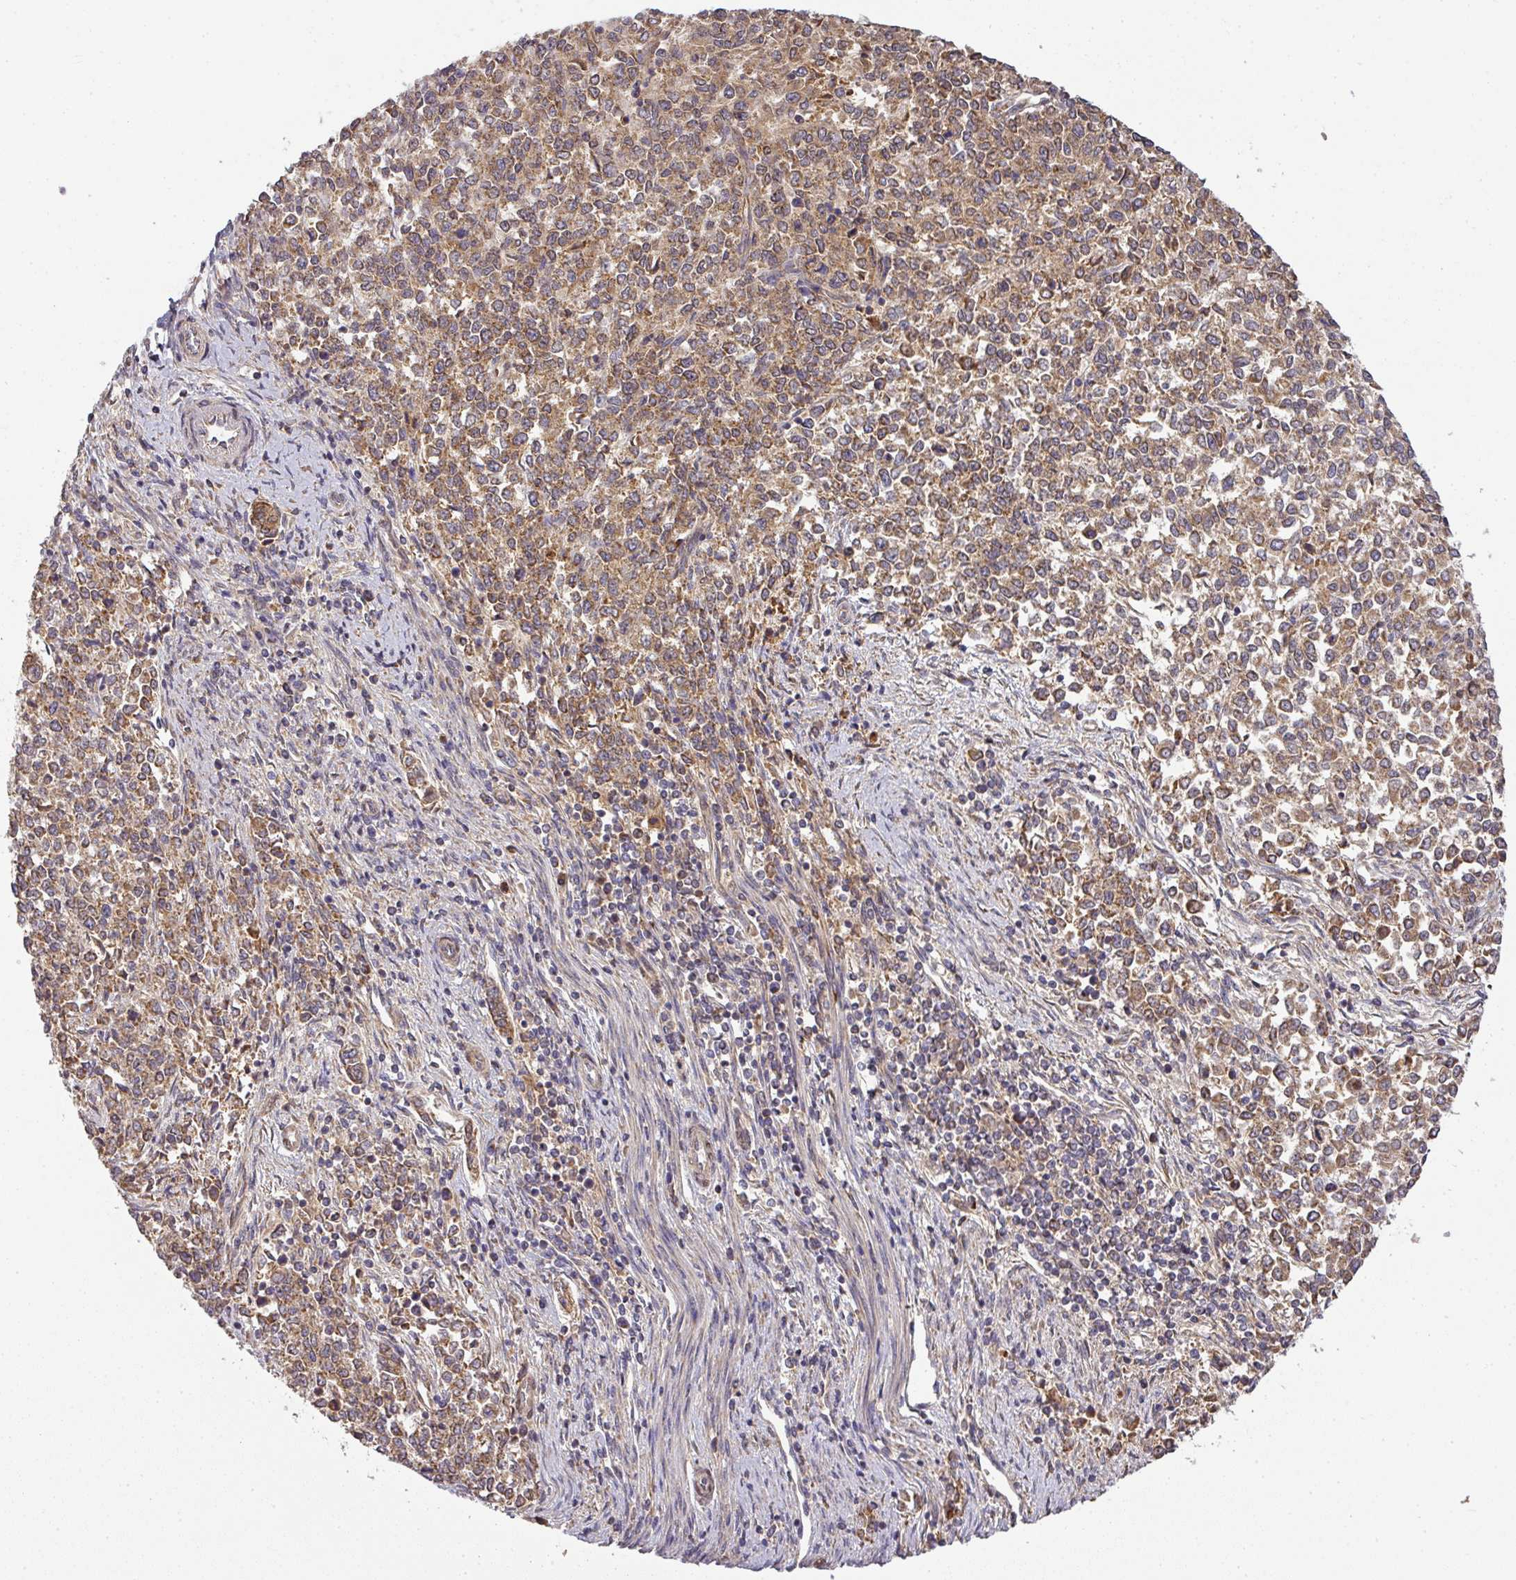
{"staining": {"intensity": "moderate", "quantity": ">75%", "location": "cytoplasmic/membranous"}, "tissue": "endometrial cancer", "cell_type": "Tumor cells", "image_type": "cancer", "snomed": [{"axis": "morphology", "description": "Adenocarcinoma, NOS"}, {"axis": "topography", "description": "Endometrium"}], "caption": "Protein positivity by immunohistochemistry demonstrates moderate cytoplasmic/membranous positivity in approximately >75% of tumor cells in adenocarcinoma (endometrial).", "gene": "MALSU1", "patient": {"sex": "female", "age": 50}}